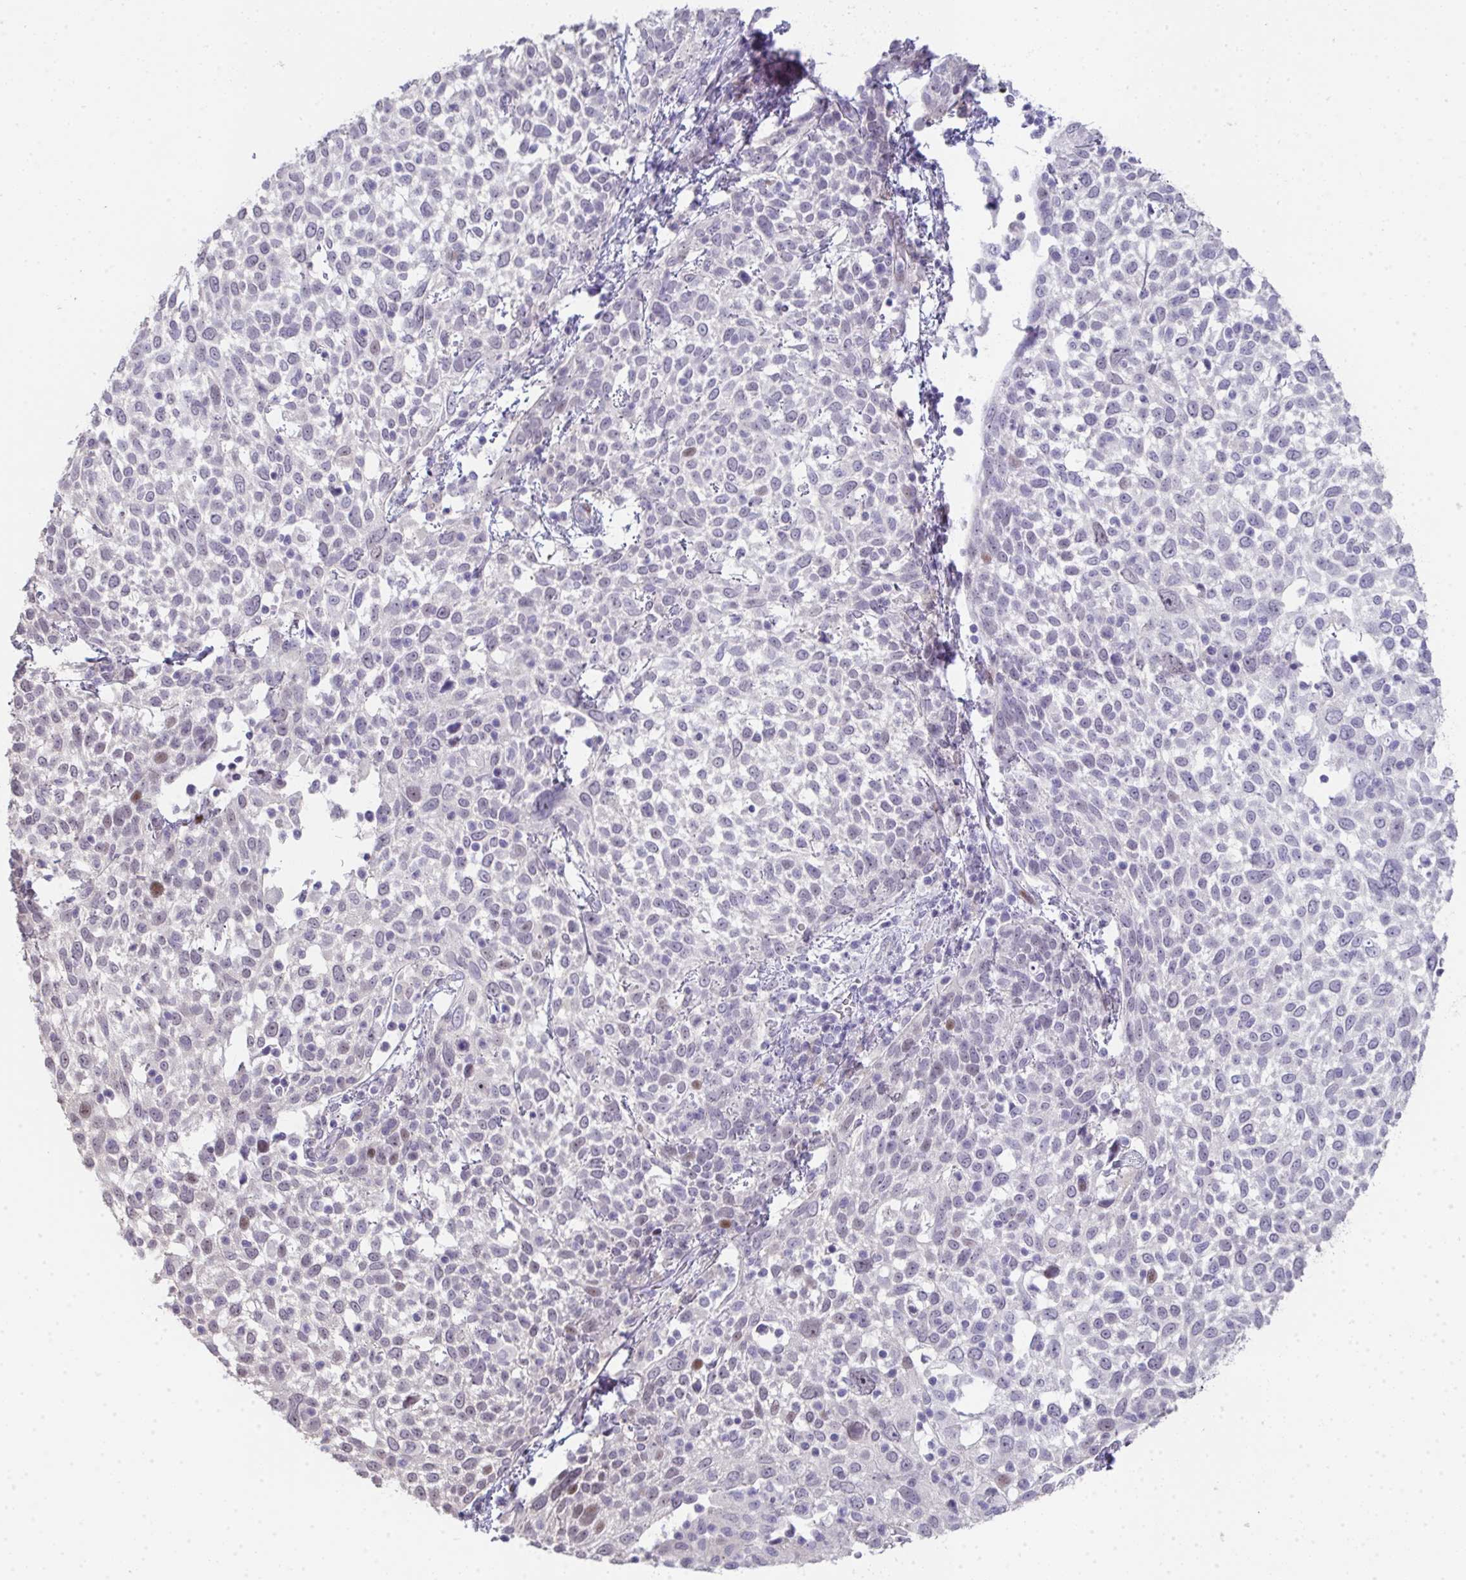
{"staining": {"intensity": "moderate", "quantity": "<25%", "location": "nuclear"}, "tissue": "cervical cancer", "cell_type": "Tumor cells", "image_type": "cancer", "snomed": [{"axis": "morphology", "description": "Squamous cell carcinoma, NOS"}, {"axis": "topography", "description": "Cervix"}], "caption": "Immunohistochemical staining of cervical squamous cell carcinoma reveals low levels of moderate nuclear protein staining in approximately <25% of tumor cells.", "gene": "GALNT16", "patient": {"sex": "female", "age": 61}}